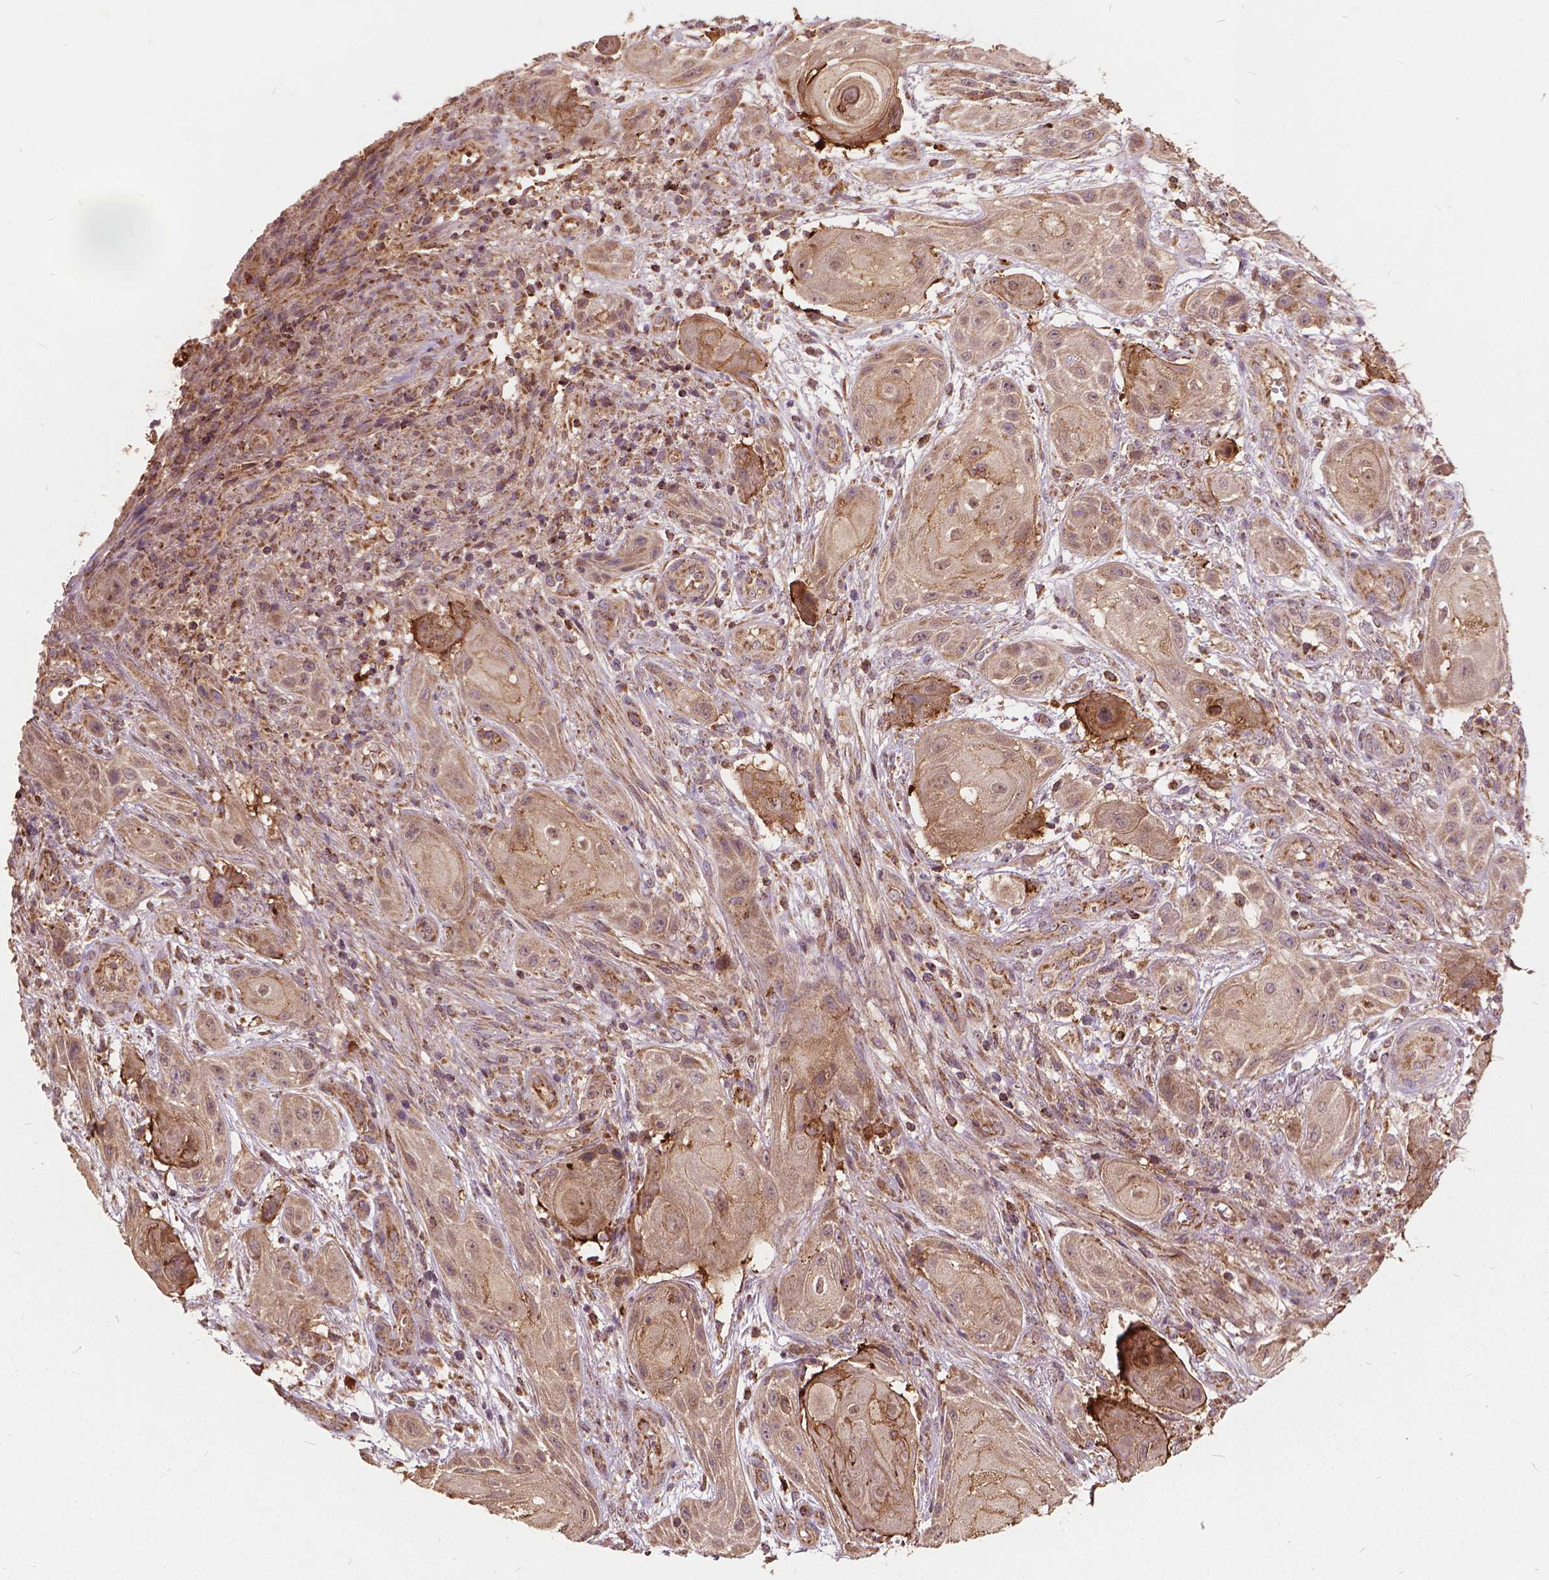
{"staining": {"intensity": "moderate", "quantity": "25%-75%", "location": "cytoplasmic/membranous"}, "tissue": "skin cancer", "cell_type": "Tumor cells", "image_type": "cancer", "snomed": [{"axis": "morphology", "description": "Squamous cell carcinoma, NOS"}, {"axis": "topography", "description": "Skin"}], "caption": "A medium amount of moderate cytoplasmic/membranous expression is identified in about 25%-75% of tumor cells in squamous cell carcinoma (skin) tissue. (Stains: DAB in brown, nuclei in blue, Microscopy: brightfield microscopy at high magnification).", "gene": "UBXN2A", "patient": {"sex": "male", "age": 62}}